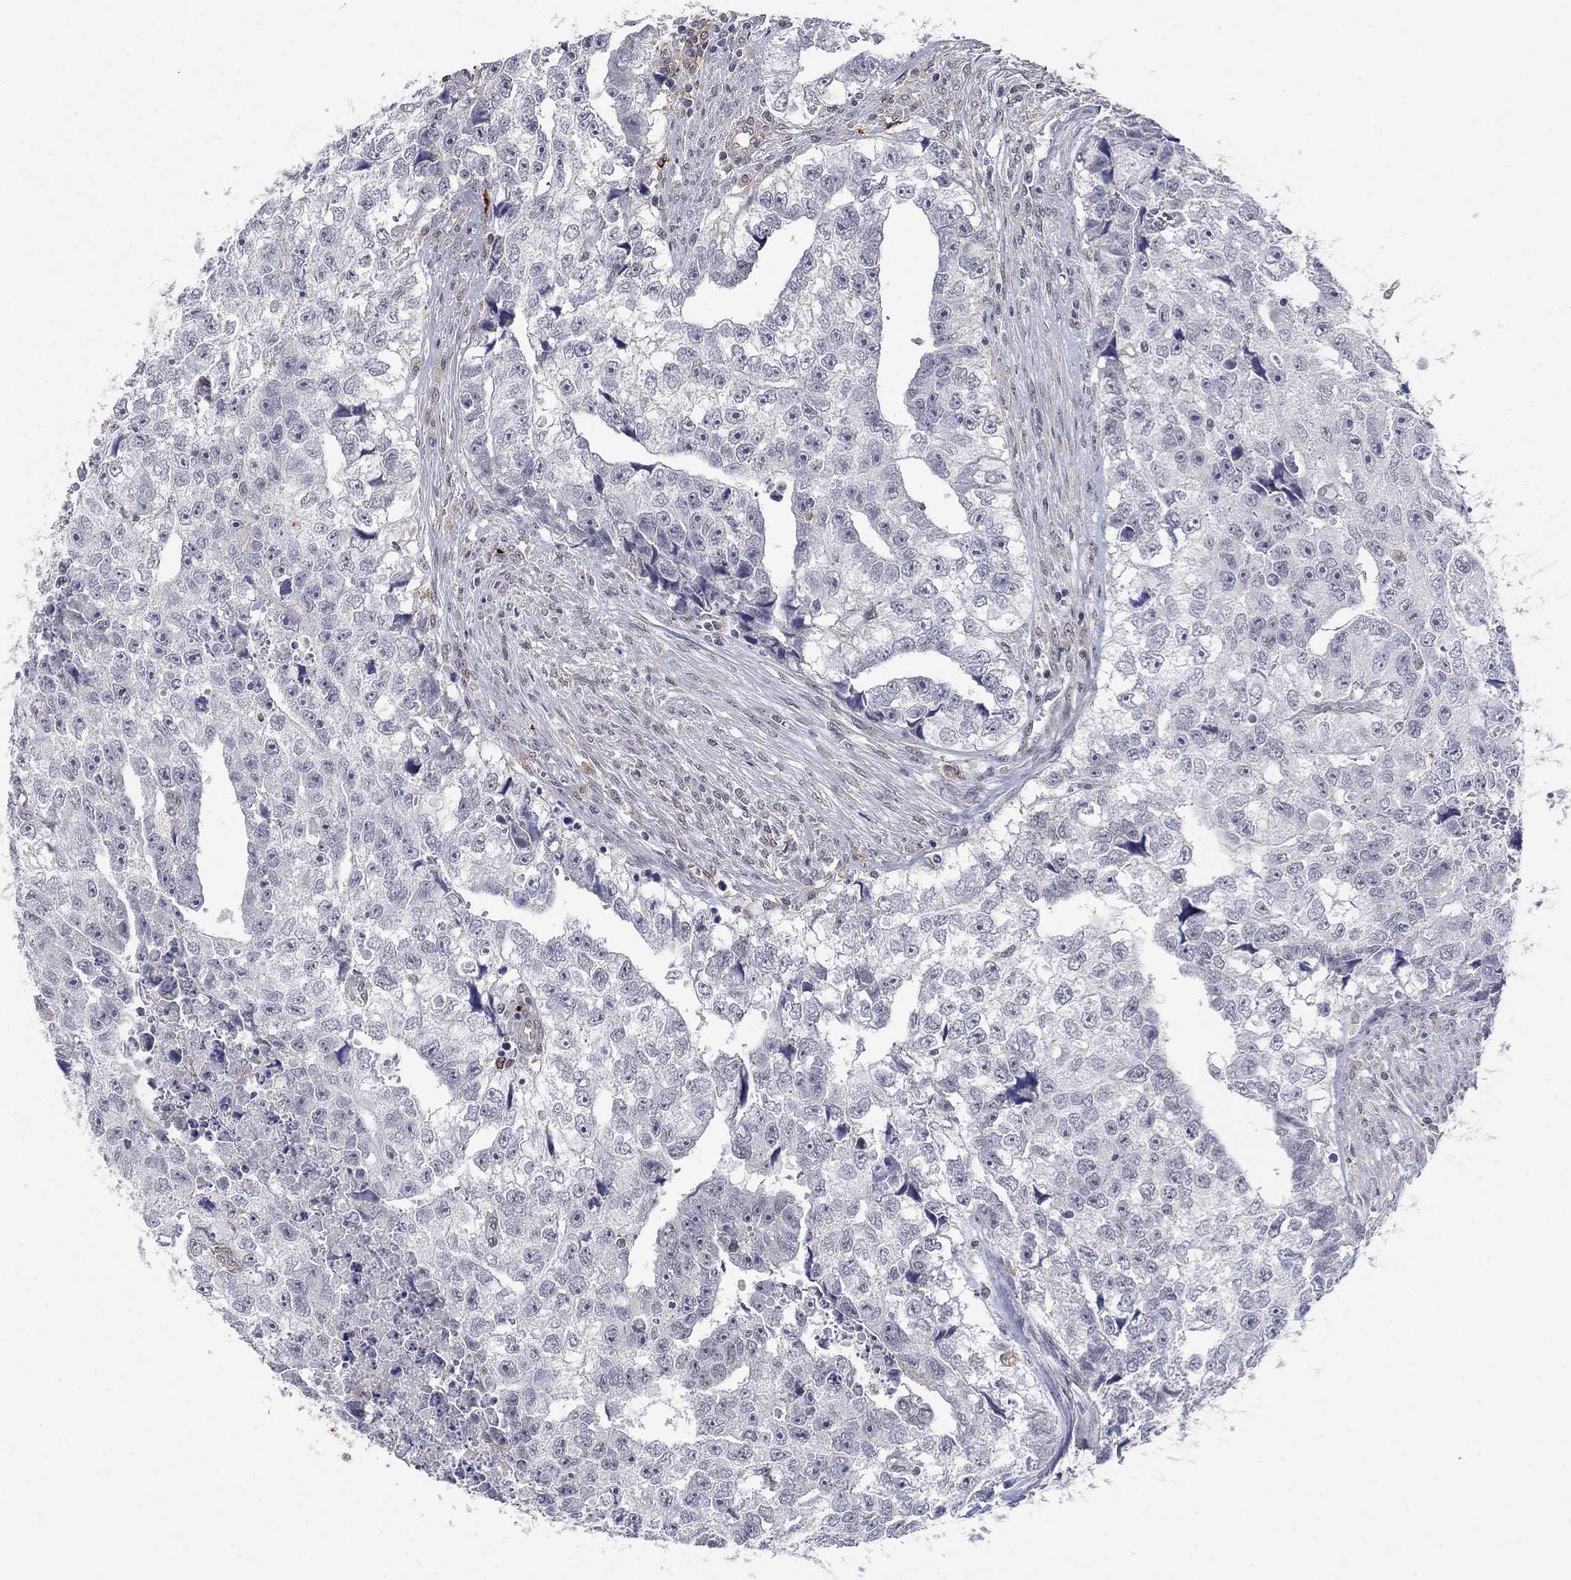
{"staining": {"intensity": "negative", "quantity": "none", "location": "none"}, "tissue": "testis cancer", "cell_type": "Tumor cells", "image_type": "cancer", "snomed": [{"axis": "morphology", "description": "Carcinoma, Embryonal, NOS"}, {"axis": "morphology", "description": "Teratoma, malignant, NOS"}, {"axis": "topography", "description": "Testis"}], "caption": "The immunohistochemistry histopathology image has no significant positivity in tumor cells of teratoma (malignant) (testis) tissue.", "gene": "GRIA3", "patient": {"sex": "male", "age": 44}}